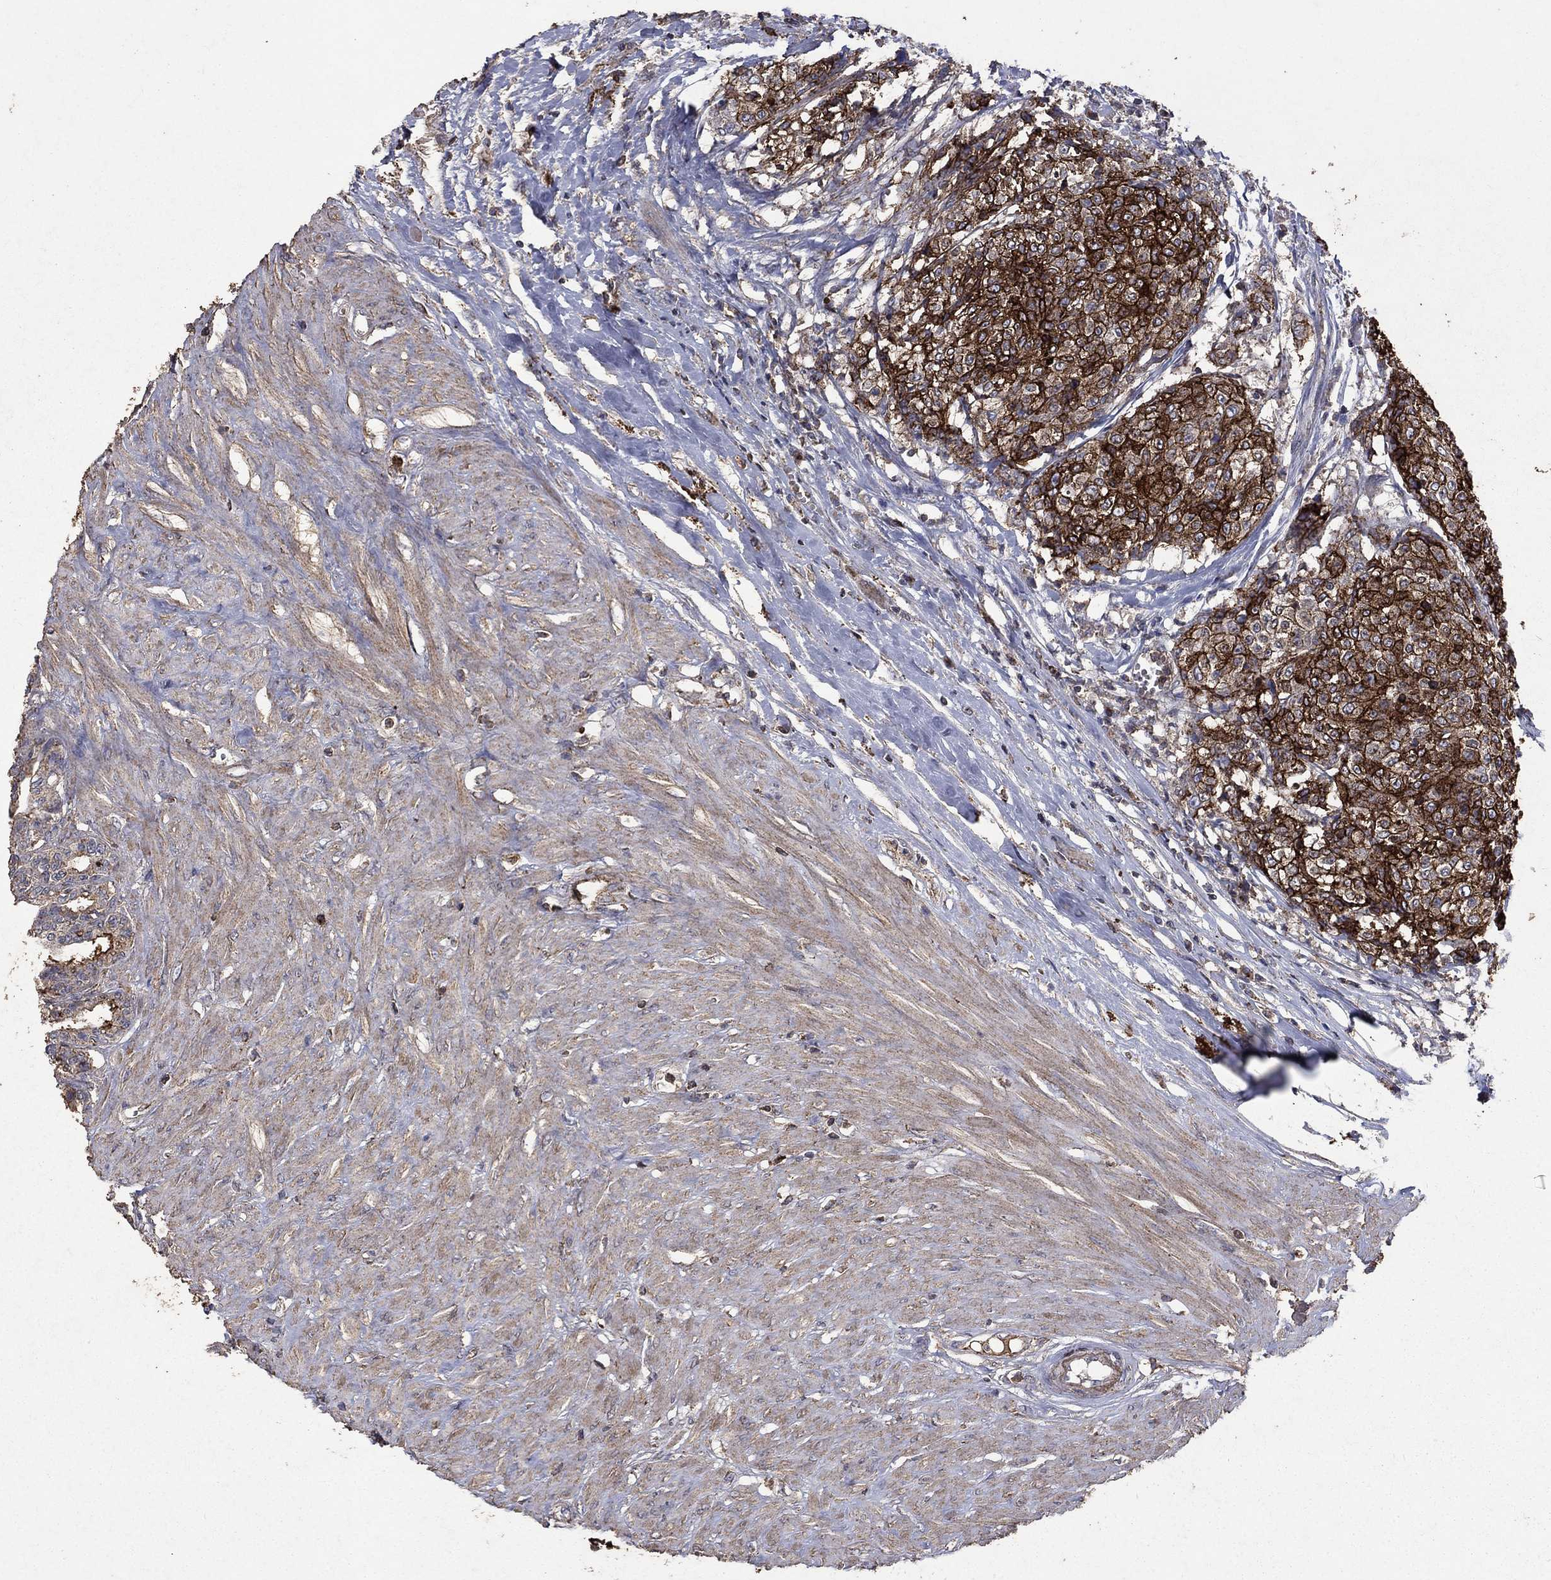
{"staining": {"intensity": "strong", "quantity": "25%-75%", "location": "cytoplasmic/membranous"}, "tissue": "seminal vesicle", "cell_type": "Glandular cells", "image_type": "normal", "snomed": [{"axis": "morphology", "description": "Normal tissue, NOS"}, {"axis": "morphology", "description": "Urothelial carcinoma, NOS"}, {"axis": "topography", "description": "Urinary bladder"}, {"axis": "topography", "description": "Seminal veicle"}], "caption": "Seminal vesicle stained with DAB (3,3'-diaminobenzidine) immunohistochemistry (IHC) exhibits high levels of strong cytoplasmic/membranous positivity in about 25%-75% of glandular cells. The staining was performed using DAB, with brown indicating positive protein expression. Nuclei are stained blue with hematoxylin.", "gene": "CD24", "patient": {"sex": "male", "age": 76}}